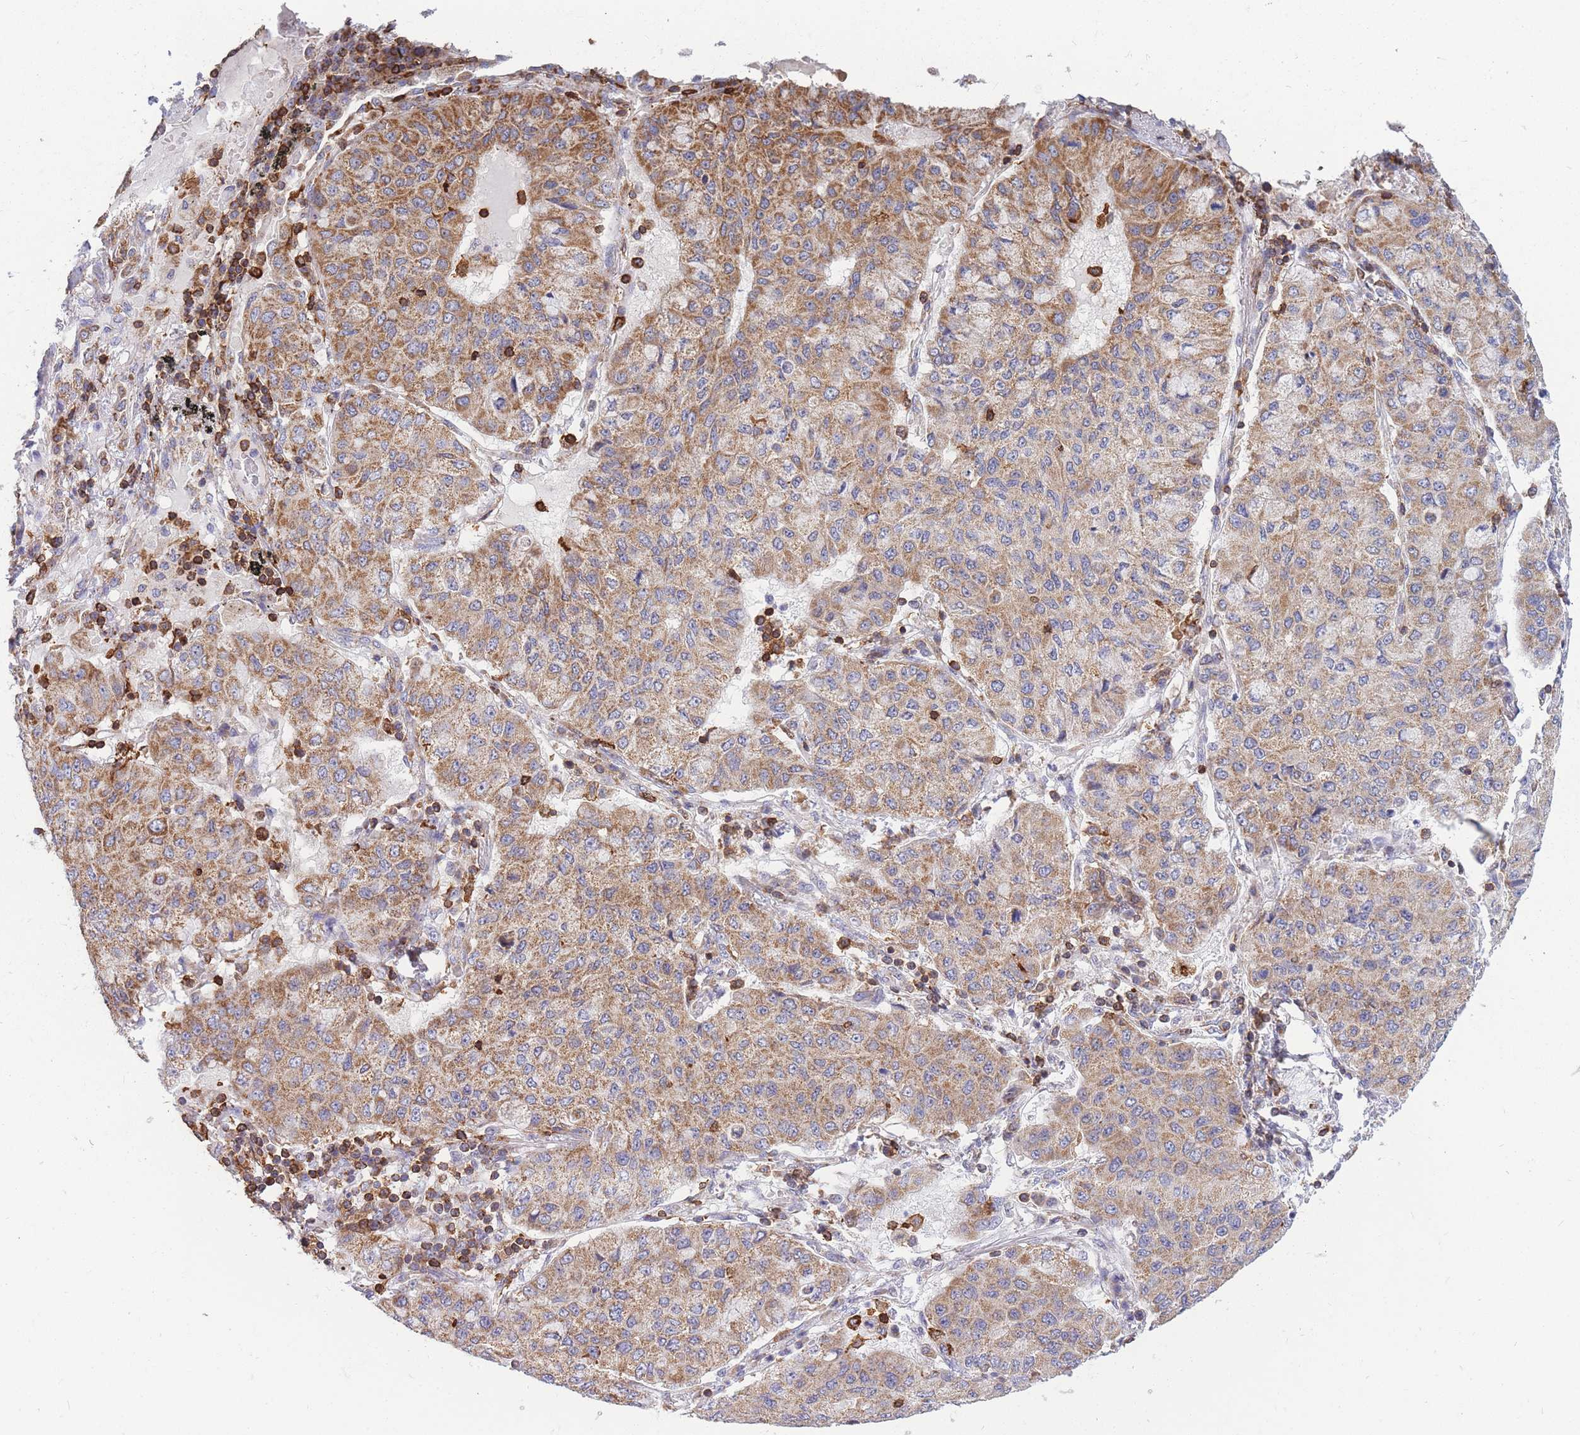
{"staining": {"intensity": "moderate", "quantity": ">75%", "location": "cytoplasmic/membranous"}, "tissue": "lung cancer", "cell_type": "Tumor cells", "image_type": "cancer", "snomed": [{"axis": "morphology", "description": "Squamous cell carcinoma, NOS"}, {"axis": "topography", "description": "Lung"}], "caption": "This histopathology image demonstrates immunohistochemistry staining of human lung cancer (squamous cell carcinoma), with medium moderate cytoplasmic/membranous staining in approximately >75% of tumor cells.", "gene": "MRPL54", "patient": {"sex": "male", "age": 74}}